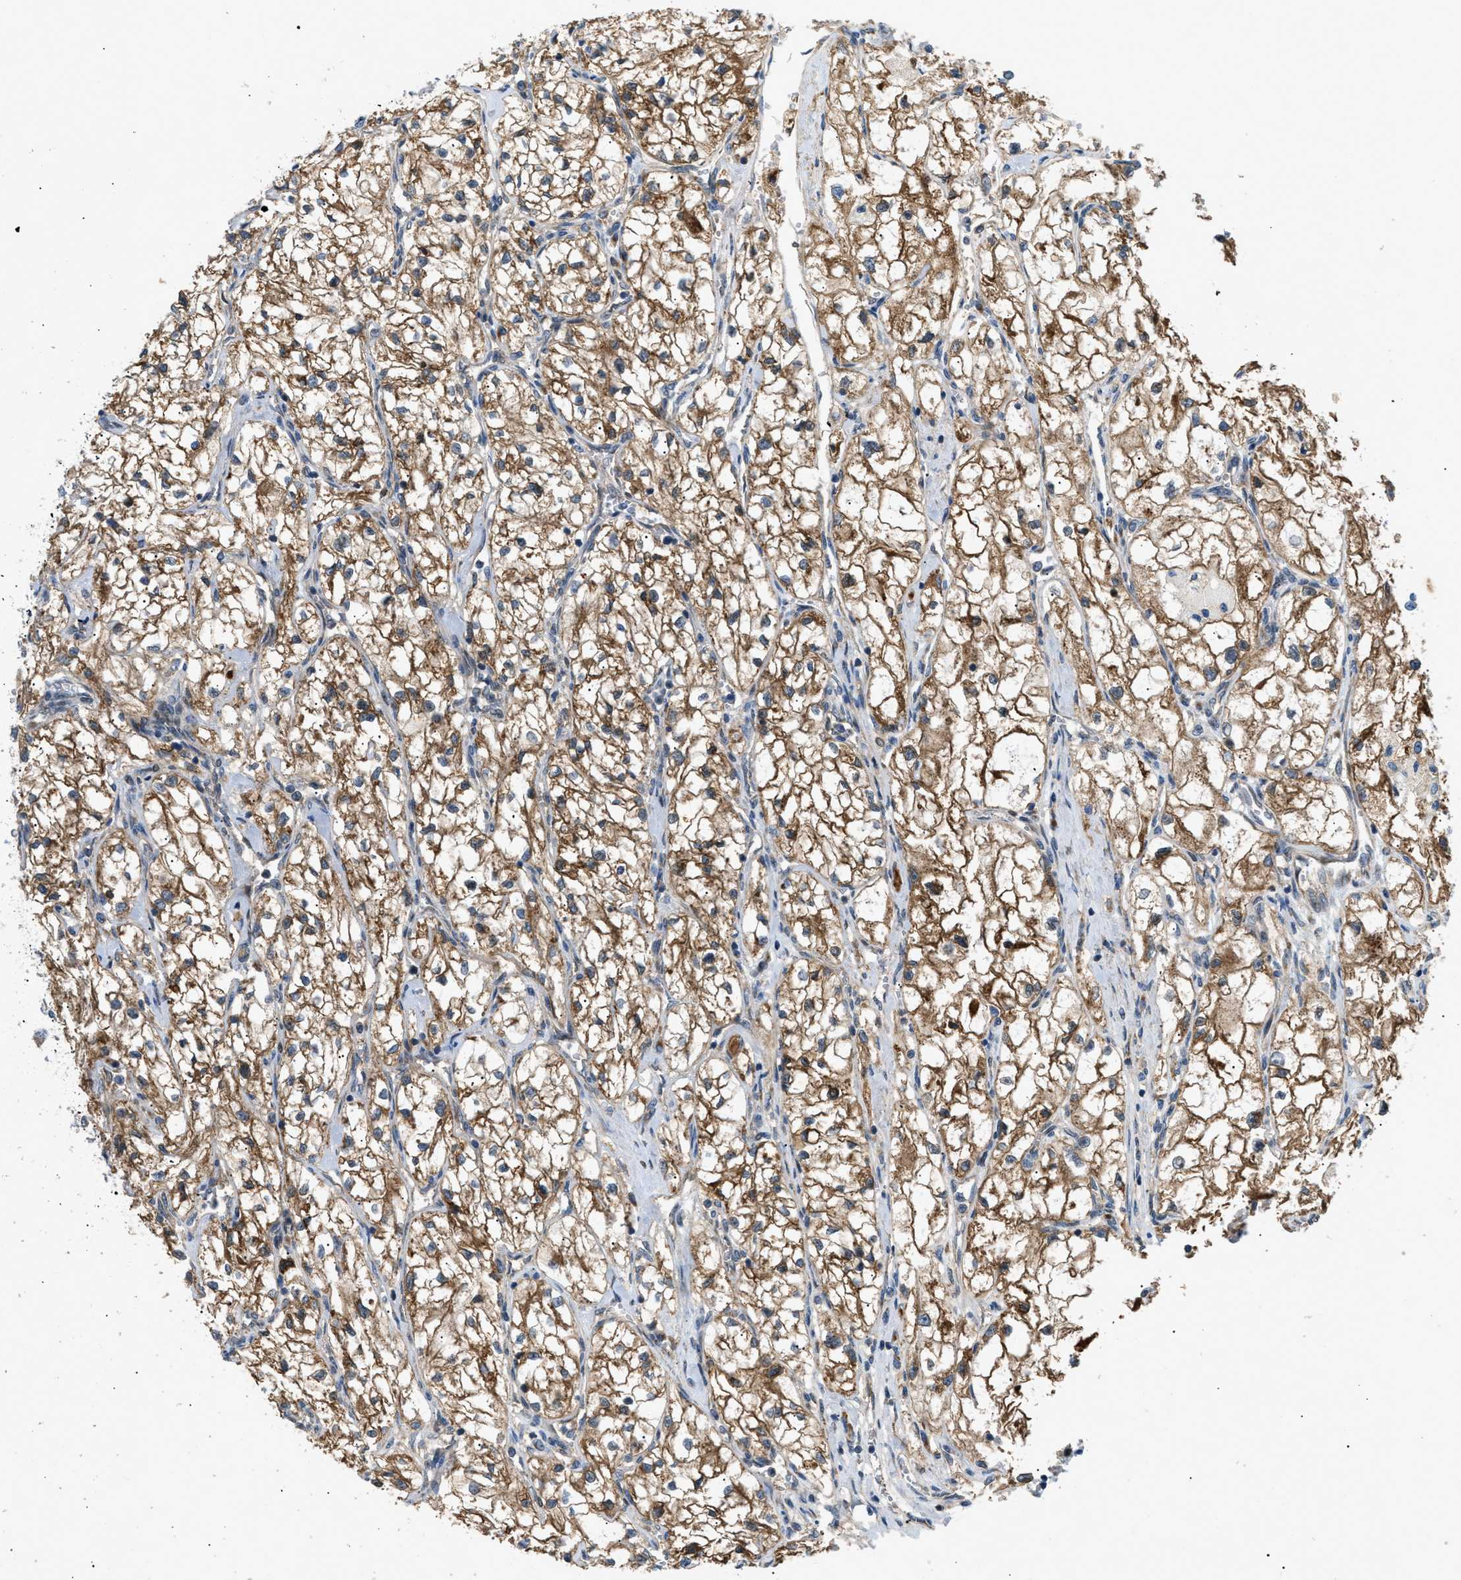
{"staining": {"intensity": "moderate", "quantity": ">75%", "location": "cytoplasmic/membranous"}, "tissue": "renal cancer", "cell_type": "Tumor cells", "image_type": "cancer", "snomed": [{"axis": "morphology", "description": "Adenocarcinoma, NOS"}, {"axis": "topography", "description": "Kidney"}], "caption": "Tumor cells reveal moderate cytoplasmic/membranous expression in about >75% of cells in renal cancer.", "gene": "LYSMD3", "patient": {"sex": "female", "age": 70}}